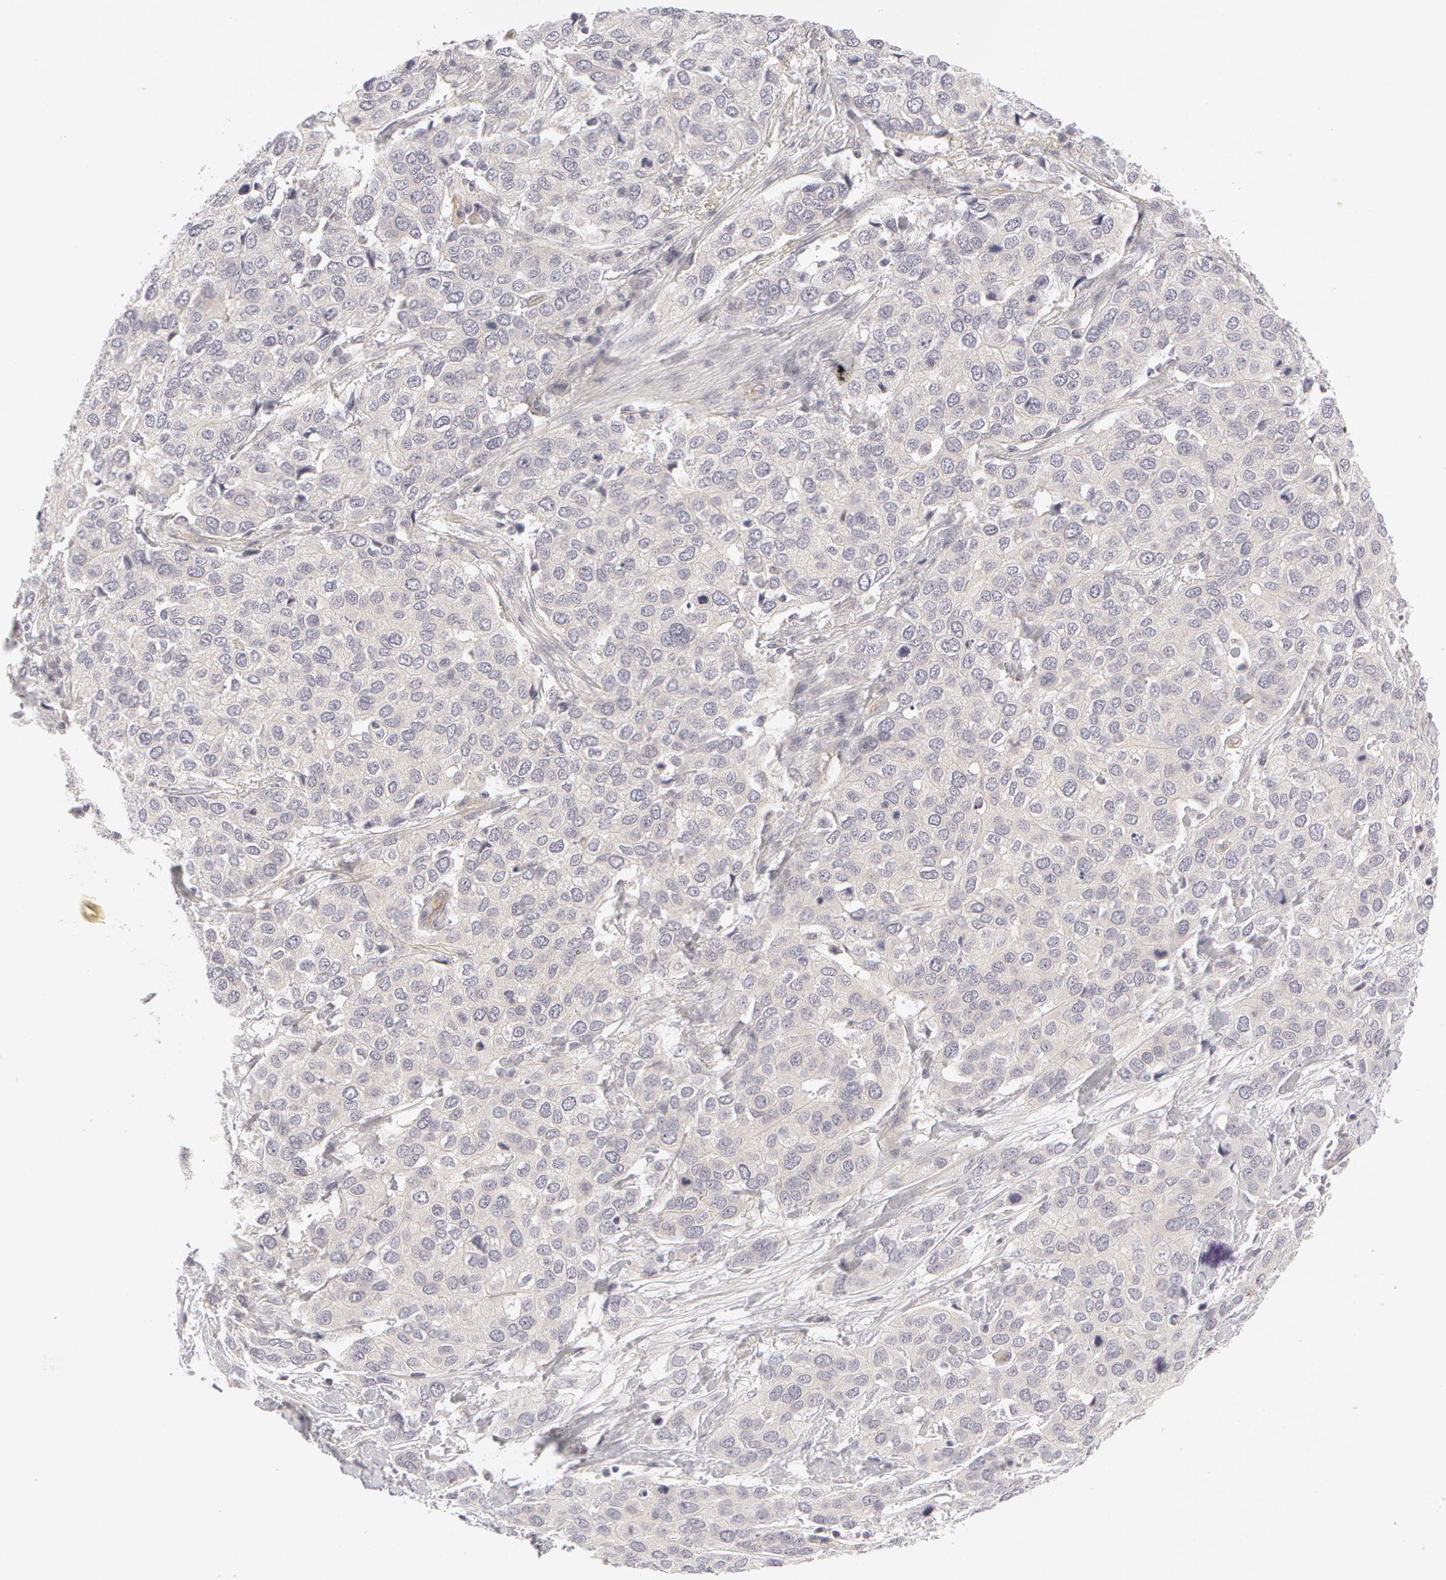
{"staining": {"intensity": "negative", "quantity": "none", "location": "none"}, "tissue": "cervical cancer", "cell_type": "Tumor cells", "image_type": "cancer", "snomed": [{"axis": "morphology", "description": "Squamous cell carcinoma, NOS"}, {"axis": "topography", "description": "Cervix"}], "caption": "Cervical squamous cell carcinoma was stained to show a protein in brown. There is no significant staining in tumor cells.", "gene": "ABCB1", "patient": {"sex": "female", "age": 54}}